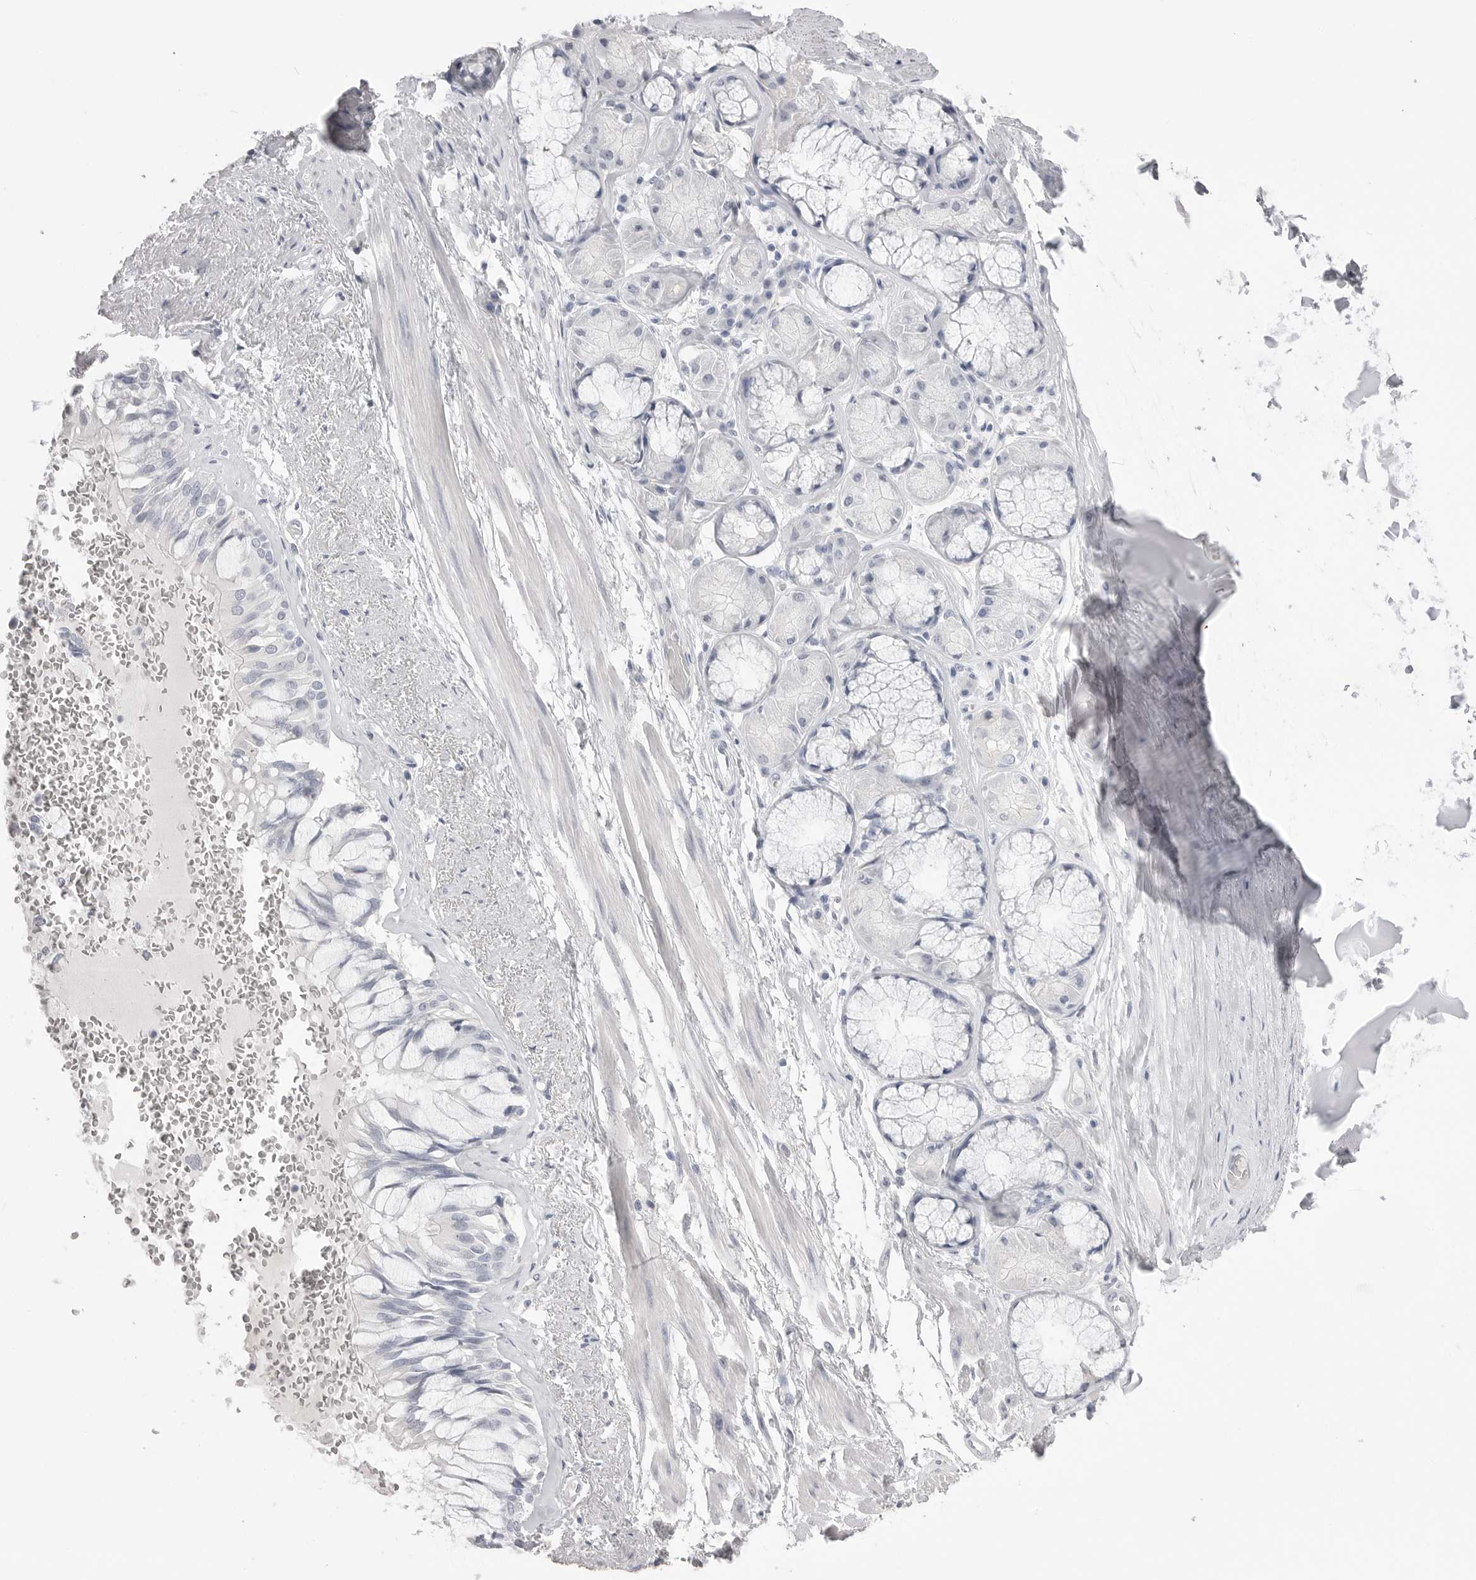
{"staining": {"intensity": "negative", "quantity": "none", "location": "none"}, "tissue": "adipose tissue", "cell_type": "Adipocytes", "image_type": "normal", "snomed": [{"axis": "morphology", "description": "Normal tissue, NOS"}, {"axis": "topography", "description": "Bronchus"}], "caption": "Benign adipose tissue was stained to show a protein in brown. There is no significant staining in adipocytes. (DAB immunohistochemistry (IHC) visualized using brightfield microscopy, high magnification).", "gene": "CPB1", "patient": {"sex": "male", "age": 66}}